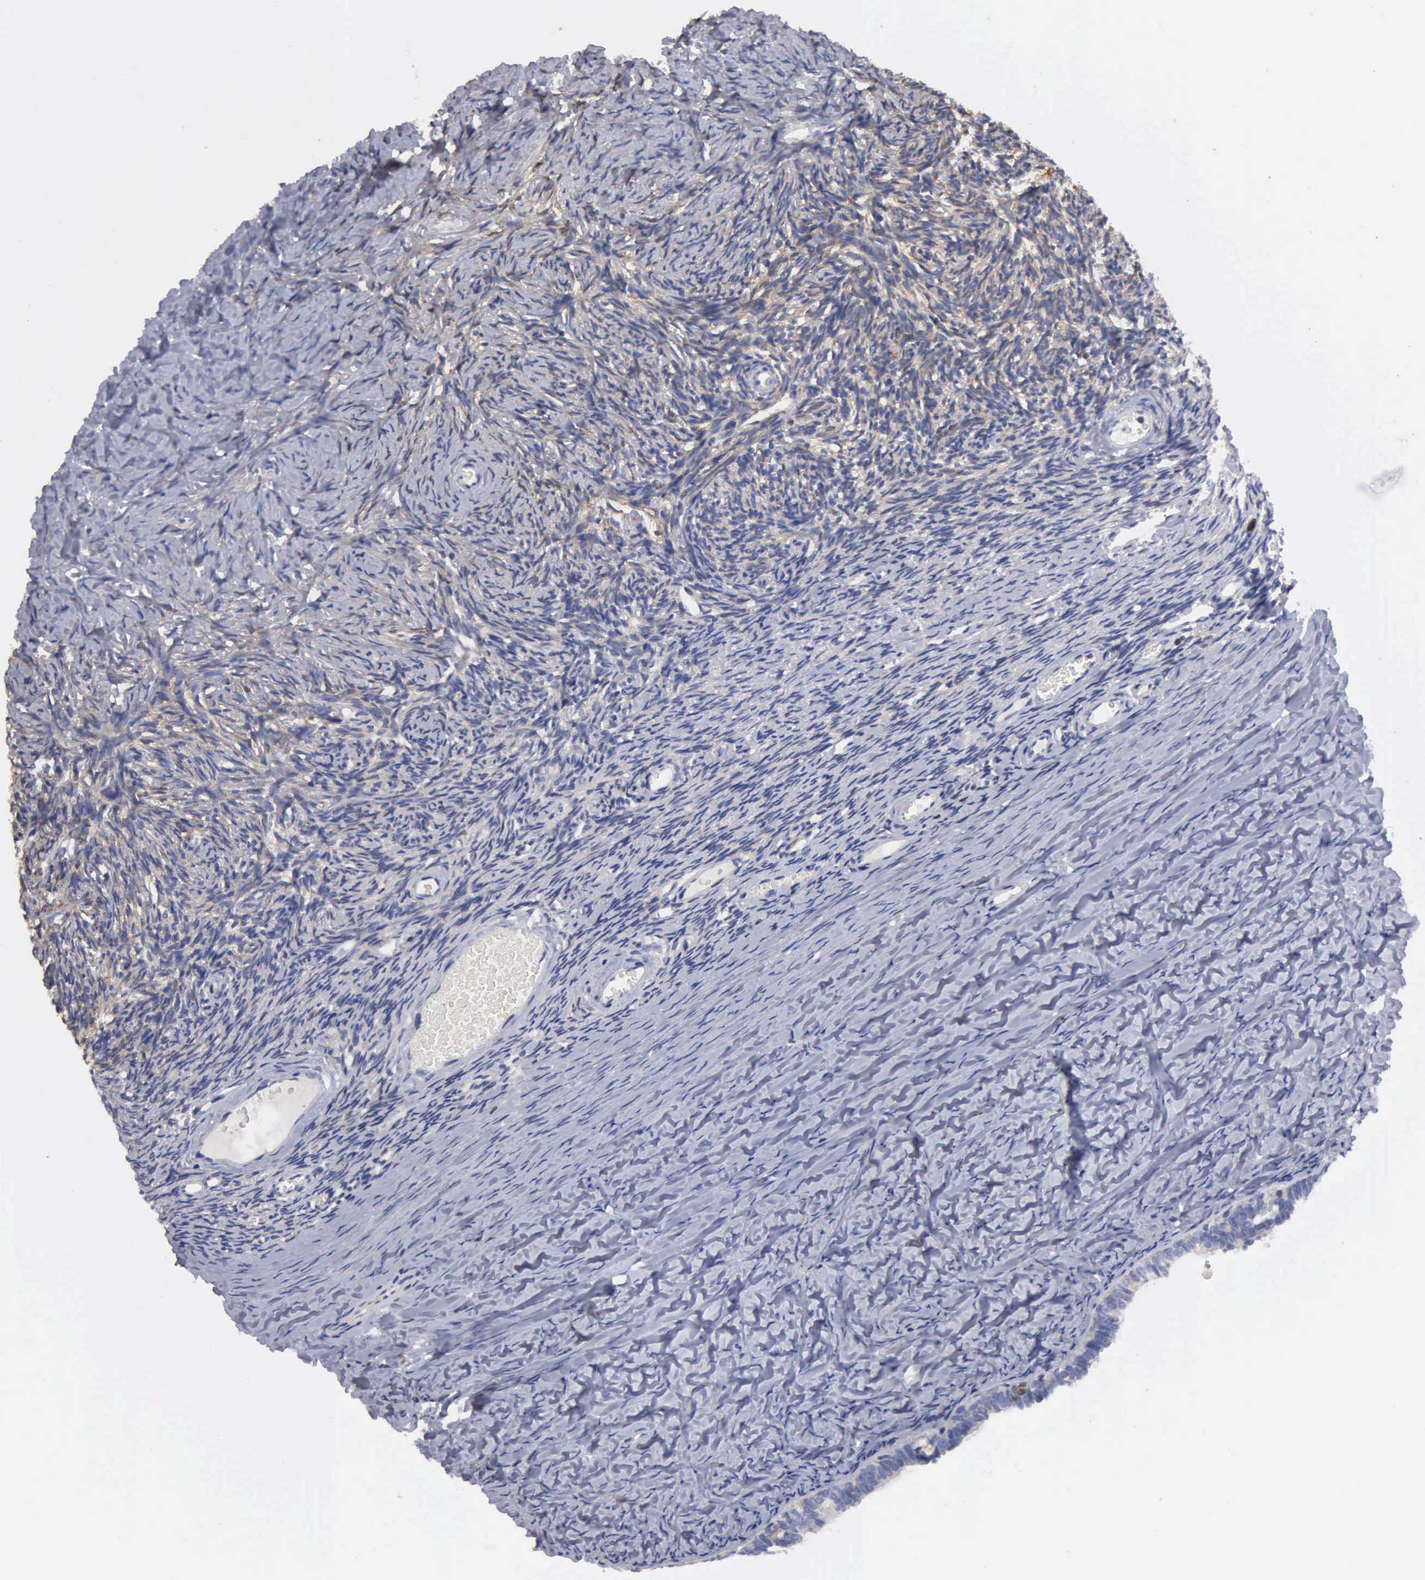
{"staining": {"intensity": "negative", "quantity": "none", "location": "none"}, "tissue": "ovary", "cell_type": "Follicle cells", "image_type": "normal", "snomed": [{"axis": "morphology", "description": "Normal tissue, NOS"}, {"axis": "topography", "description": "Ovary"}], "caption": "Immunohistochemistry histopathology image of normal human ovary stained for a protein (brown), which displays no staining in follicle cells. (Stains: DAB immunohistochemistry with hematoxylin counter stain, Microscopy: brightfield microscopy at high magnification).", "gene": "G6PD", "patient": {"sex": "female", "age": 59}}